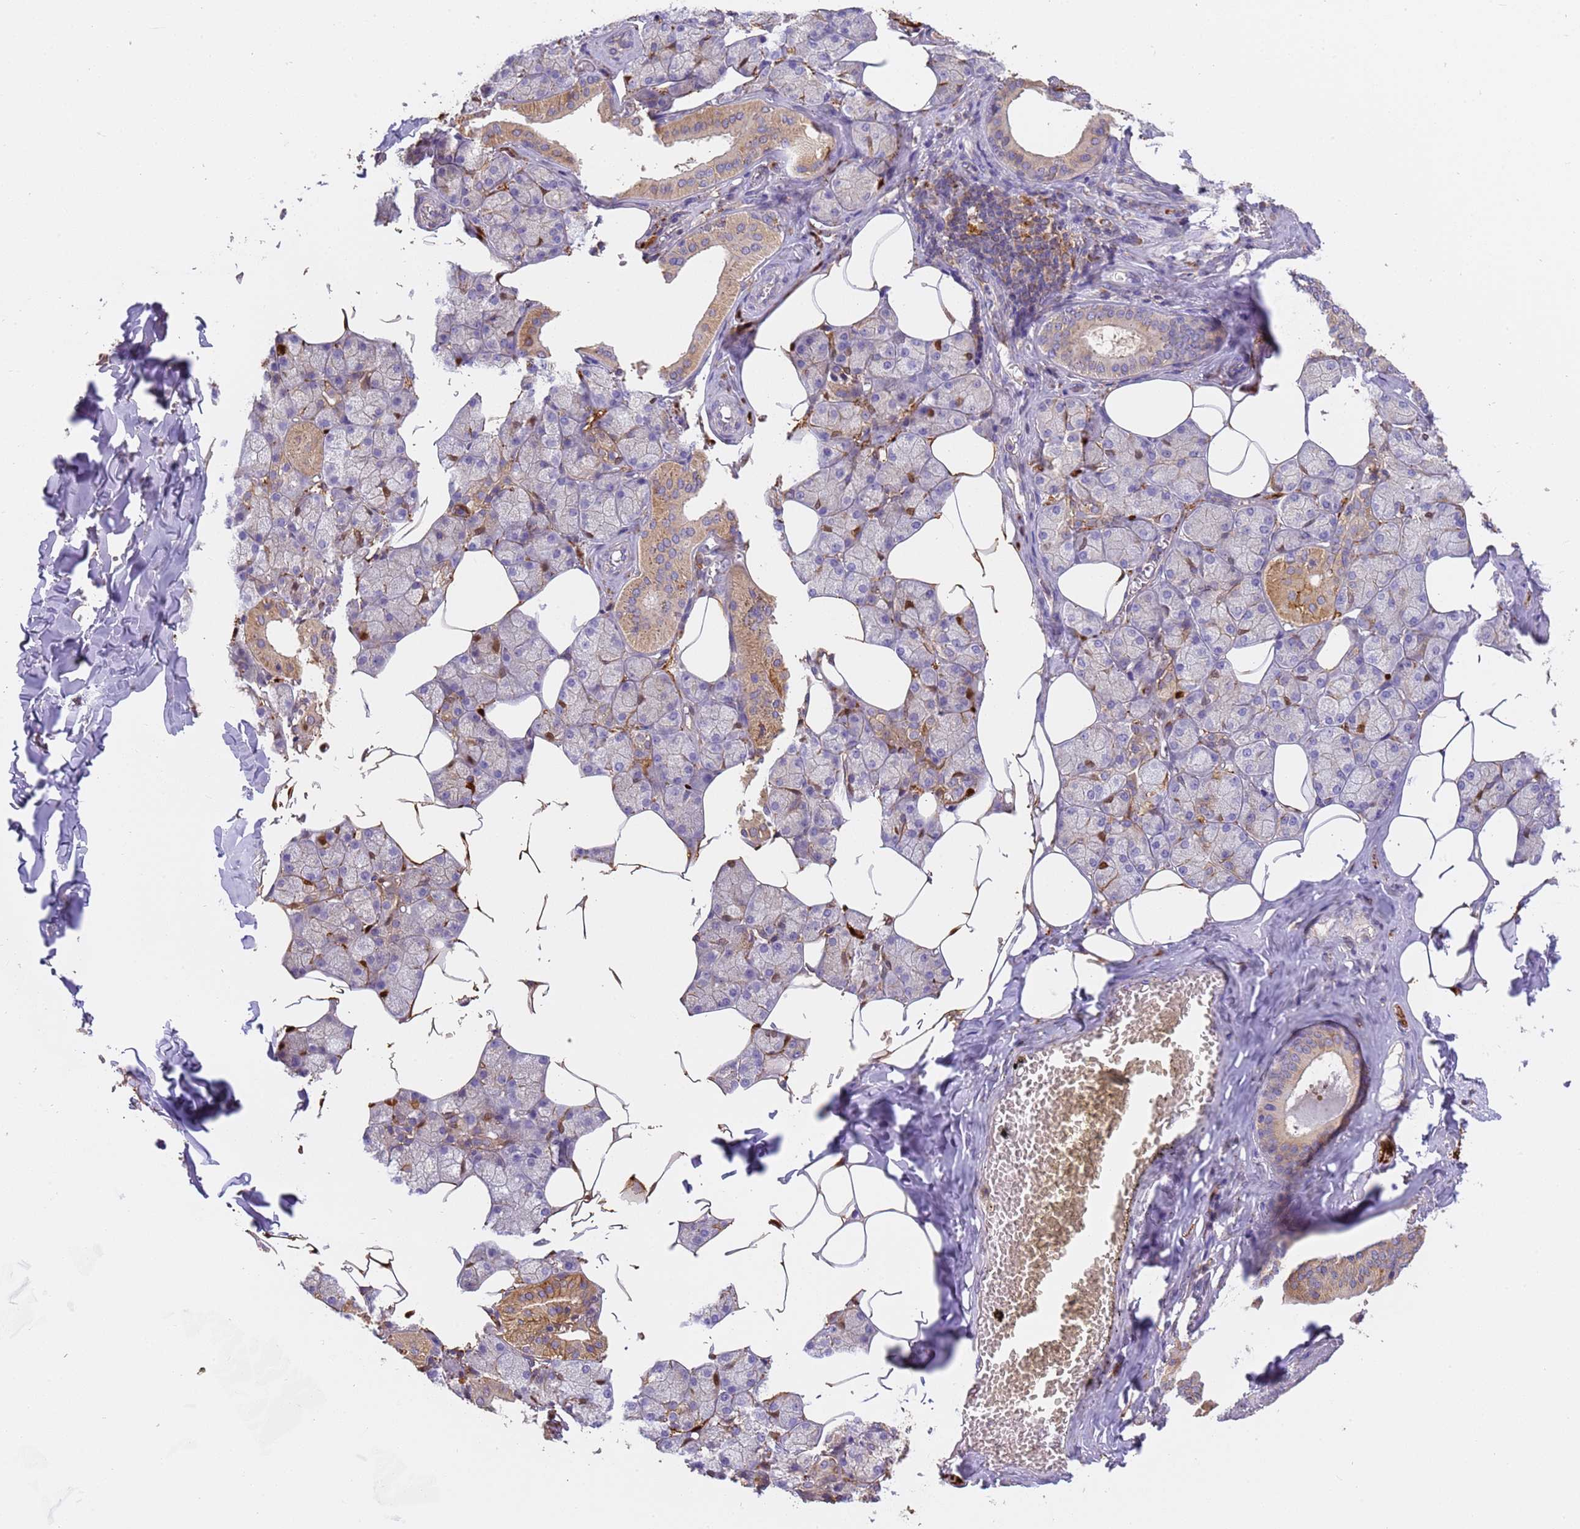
{"staining": {"intensity": "moderate", "quantity": "<25%", "location": "cytoplasmic/membranous"}, "tissue": "salivary gland", "cell_type": "Glandular cells", "image_type": "normal", "snomed": [{"axis": "morphology", "description": "Normal tissue, NOS"}, {"axis": "topography", "description": "Salivary gland"}], "caption": "Moderate cytoplasmic/membranous staining is identified in about <25% of glandular cells in unremarkable salivary gland.", "gene": "M6PR", "patient": {"sex": "male", "age": 62}}